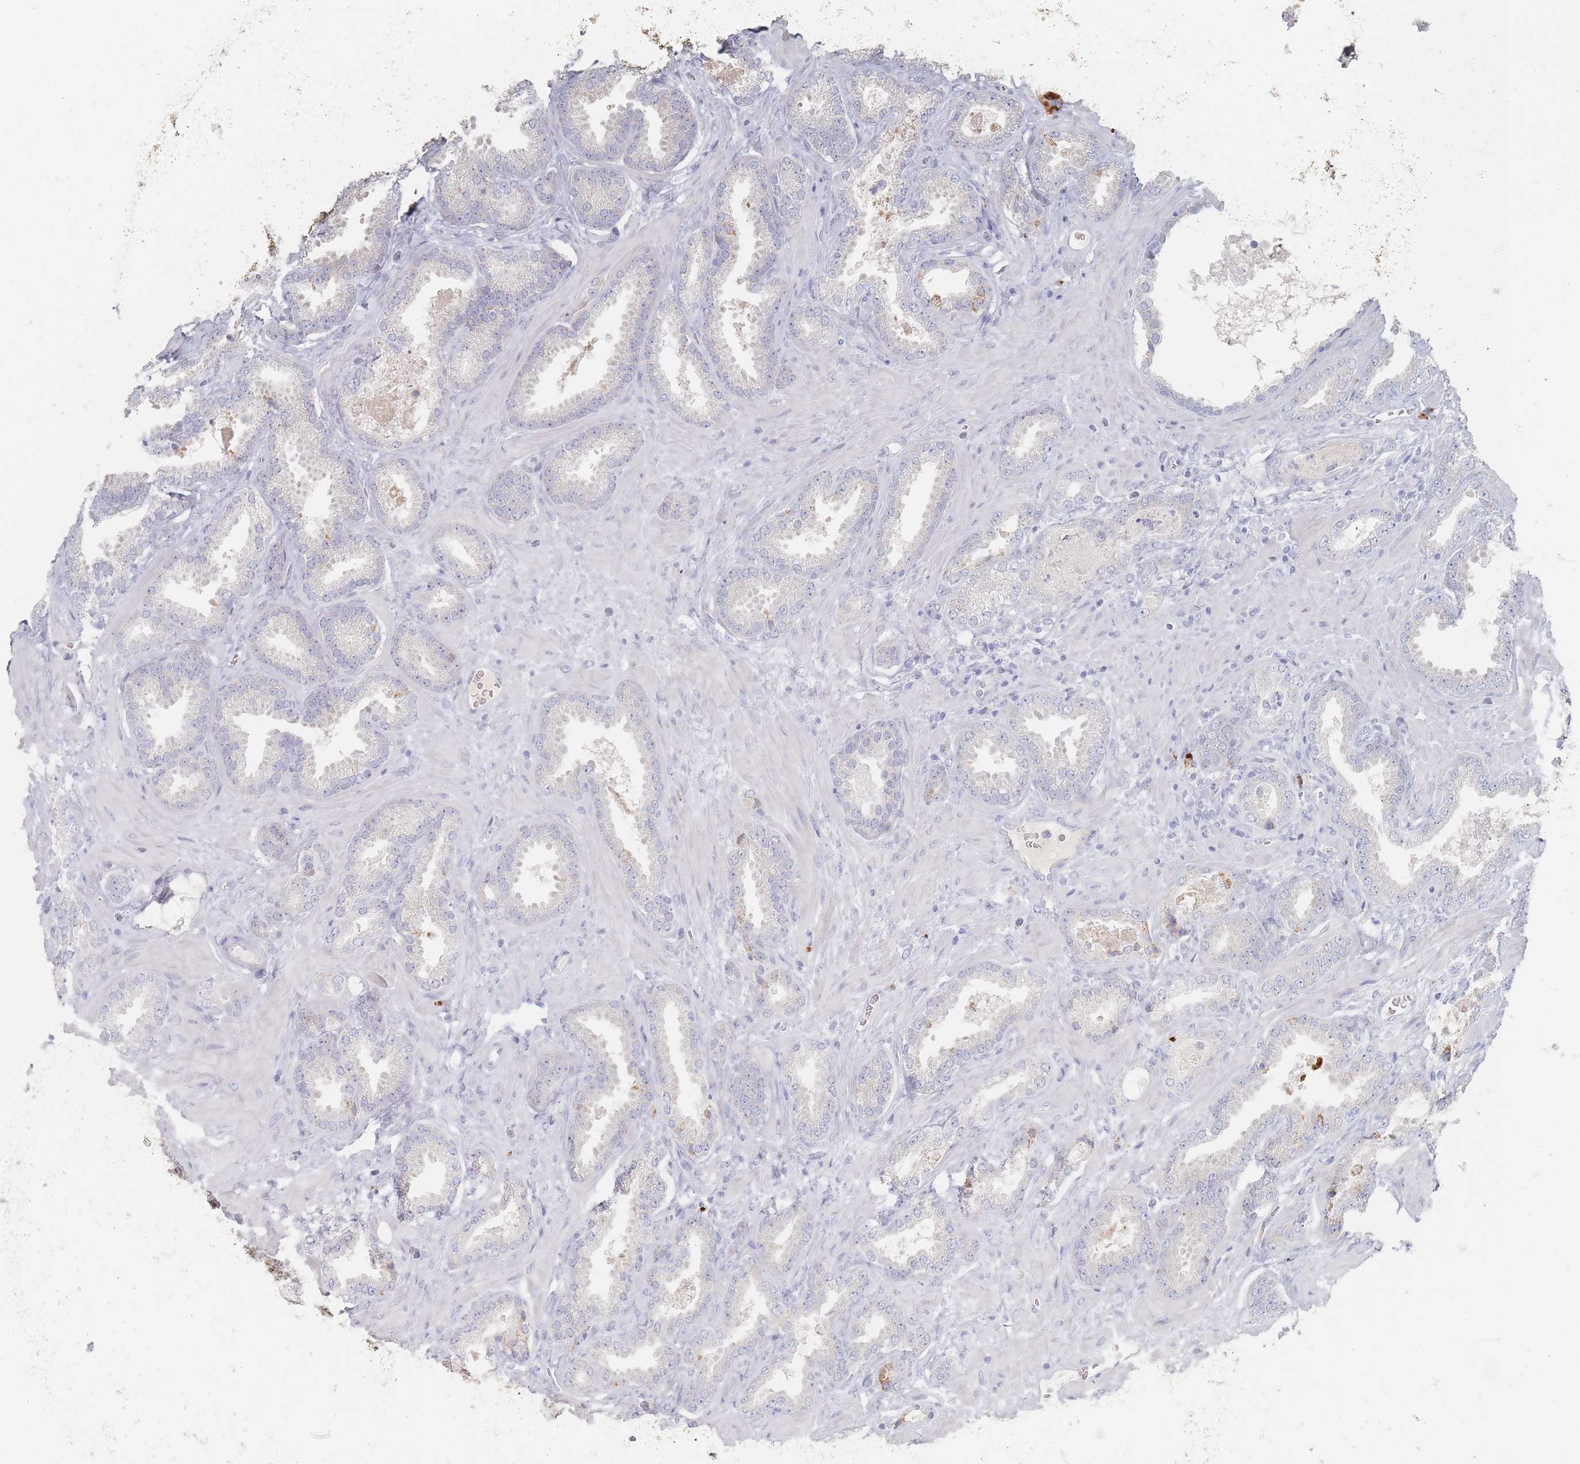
{"staining": {"intensity": "negative", "quantity": "none", "location": "none"}, "tissue": "prostate cancer", "cell_type": "Tumor cells", "image_type": "cancer", "snomed": [{"axis": "morphology", "description": "Adenocarcinoma, Low grade"}, {"axis": "topography", "description": "Prostate"}], "caption": "IHC photomicrograph of human low-grade adenocarcinoma (prostate) stained for a protein (brown), which reveals no staining in tumor cells. (DAB immunohistochemistry (IHC), high magnification).", "gene": "HELZ2", "patient": {"sex": "male", "age": 62}}